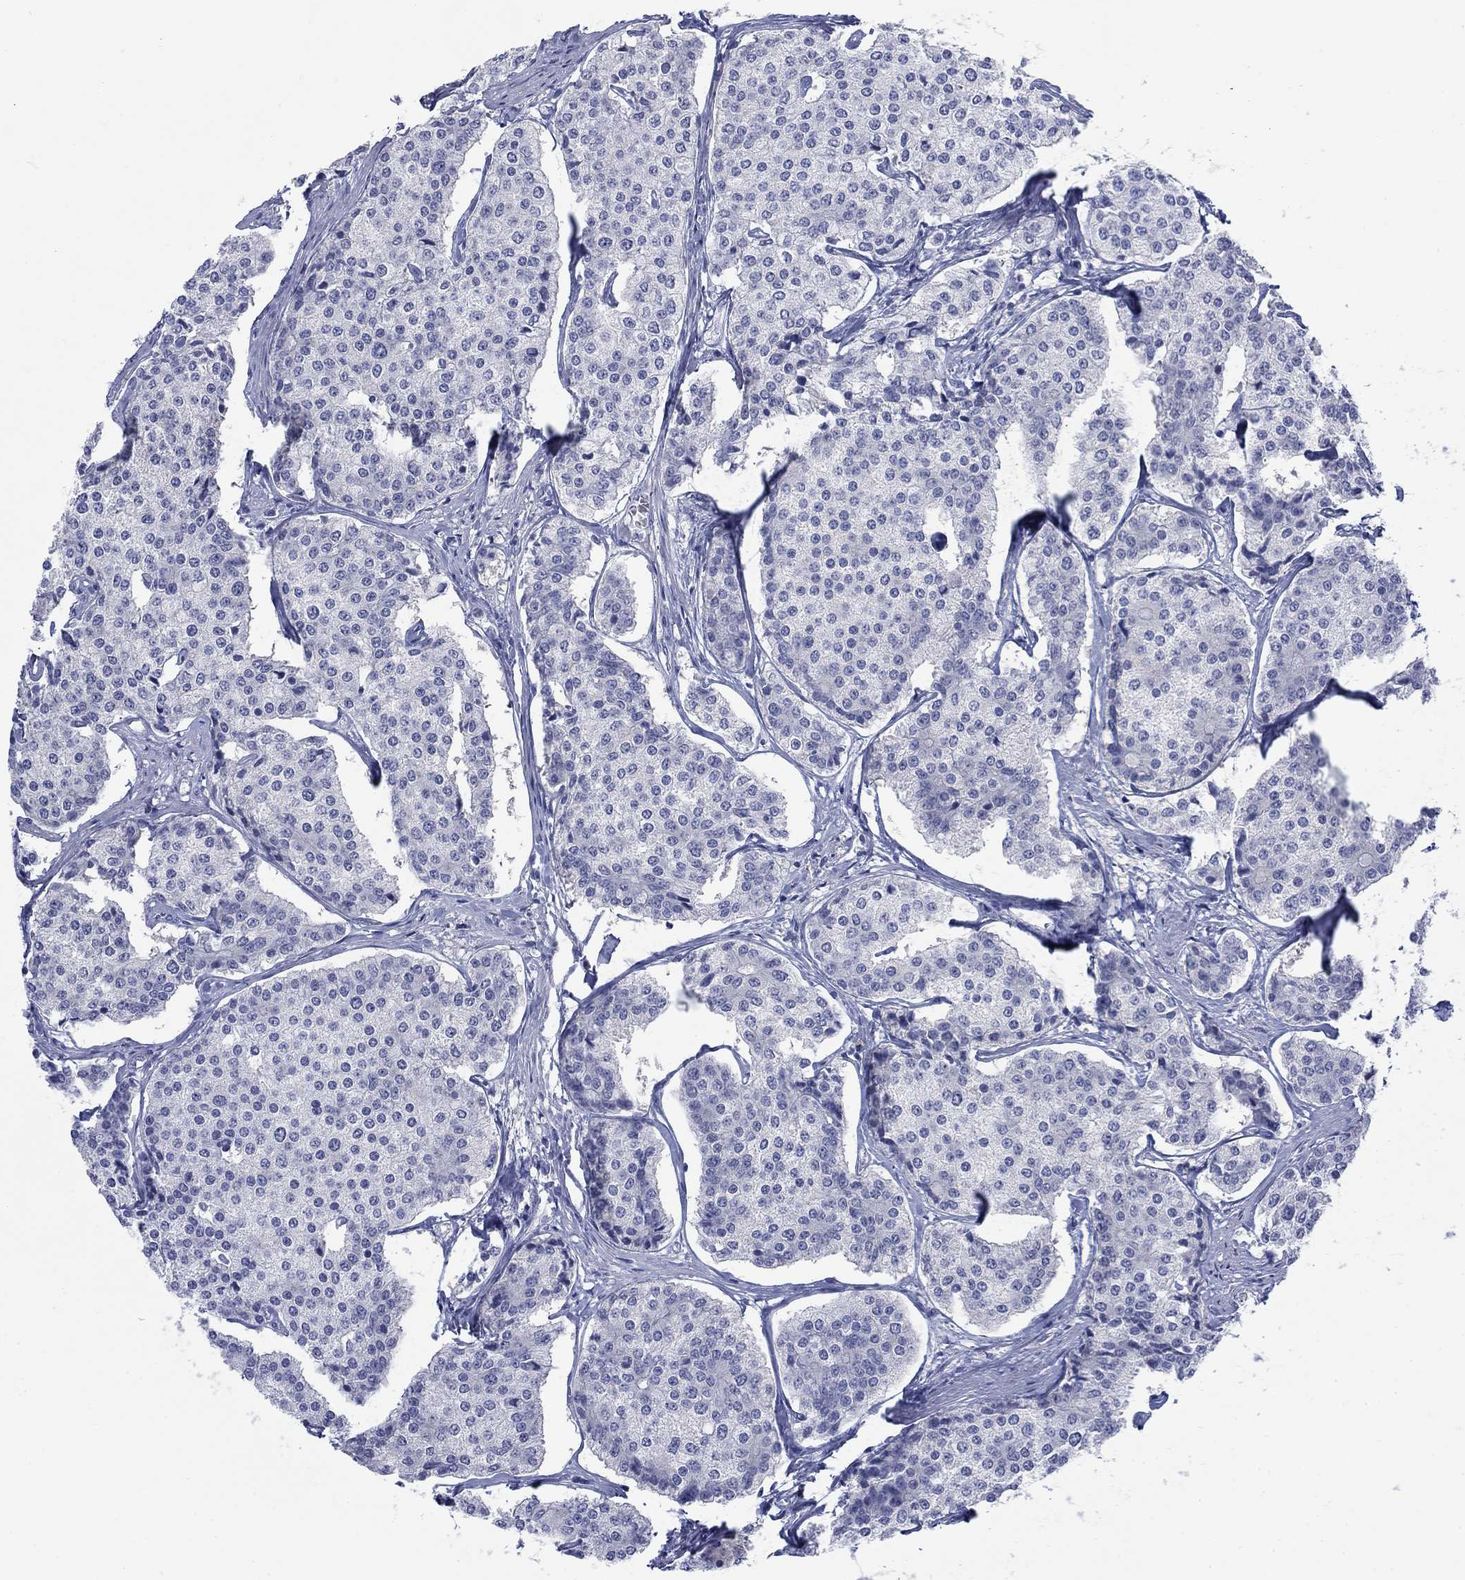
{"staining": {"intensity": "negative", "quantity": "none", "location": "none"}, "tissue": "carcinoid", "cell_type": "Tumor cells", "image_type": "cancer", "snomed": [{"axis": "morphology", "description": "Carcinoid, malignant, NOS"}, {"axis": "topography", "description": "Small intestine"}], "caption": "This is a micrograph of IHC staining of carcinoid, which shows no staining in tumor cells. (DAB (3,3'-diaminobenzidine) immunohistochemistry with hematoxylin counter stain).", "gene": "IGF2BP3", "patient": {"sex": "female", "age": 65}}